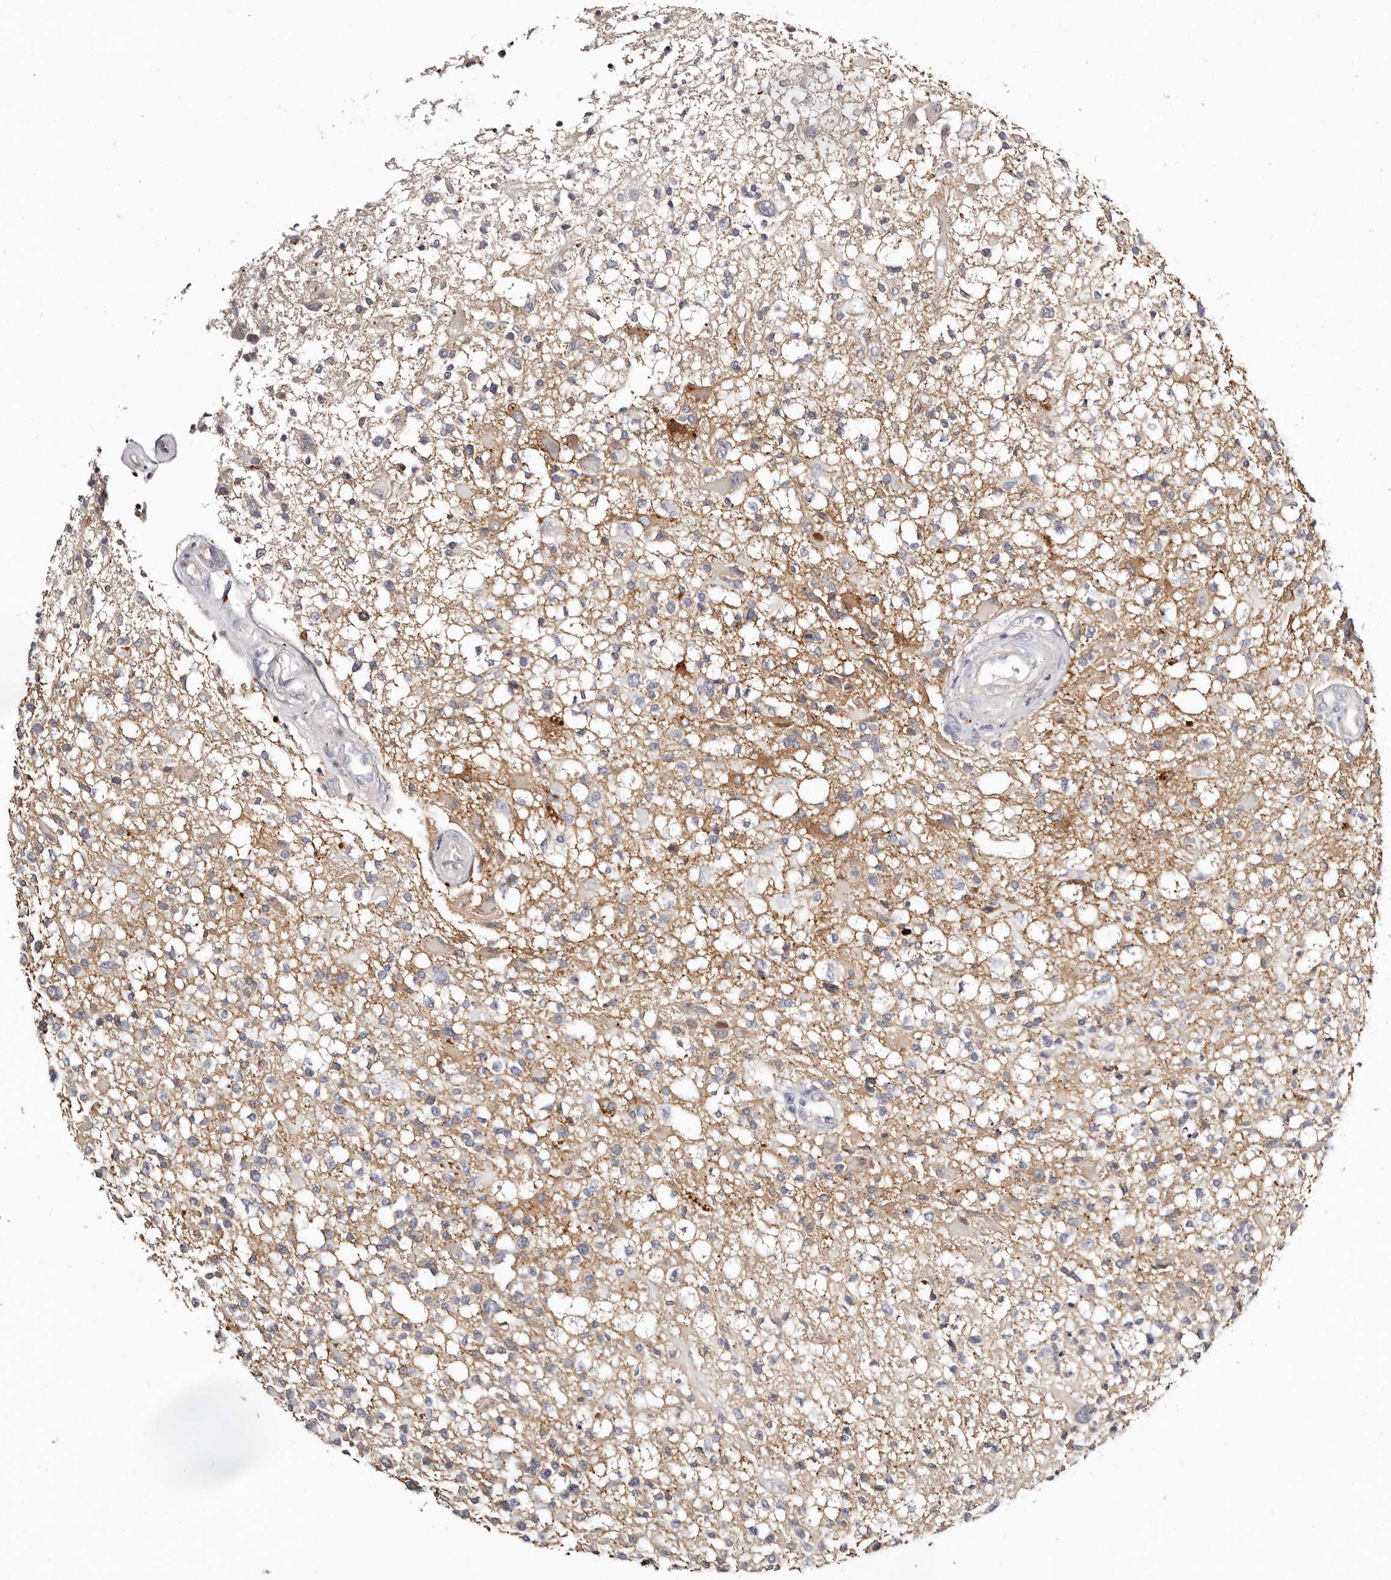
{"staining": {"intensity": "weak", "quantity": "<25%", "location": "cytoplasmic/membranous"}, "tissue": "glioma", "cell_type": "Tumor cells", "image_type": "cancer", "snomed": [{"axis": "morphology", "description": "Glioma, malignant, High grade"}, {"axis": "morphology", "description": "Glioblastoma, NOS"}, {"axis": "topography", "description": "Brain"}], "caption": "Tumor cells are negative for protein expression in human glioblastoma.", "gene": "MRPS33", "patient": {"sex": "male", "age": 60}}